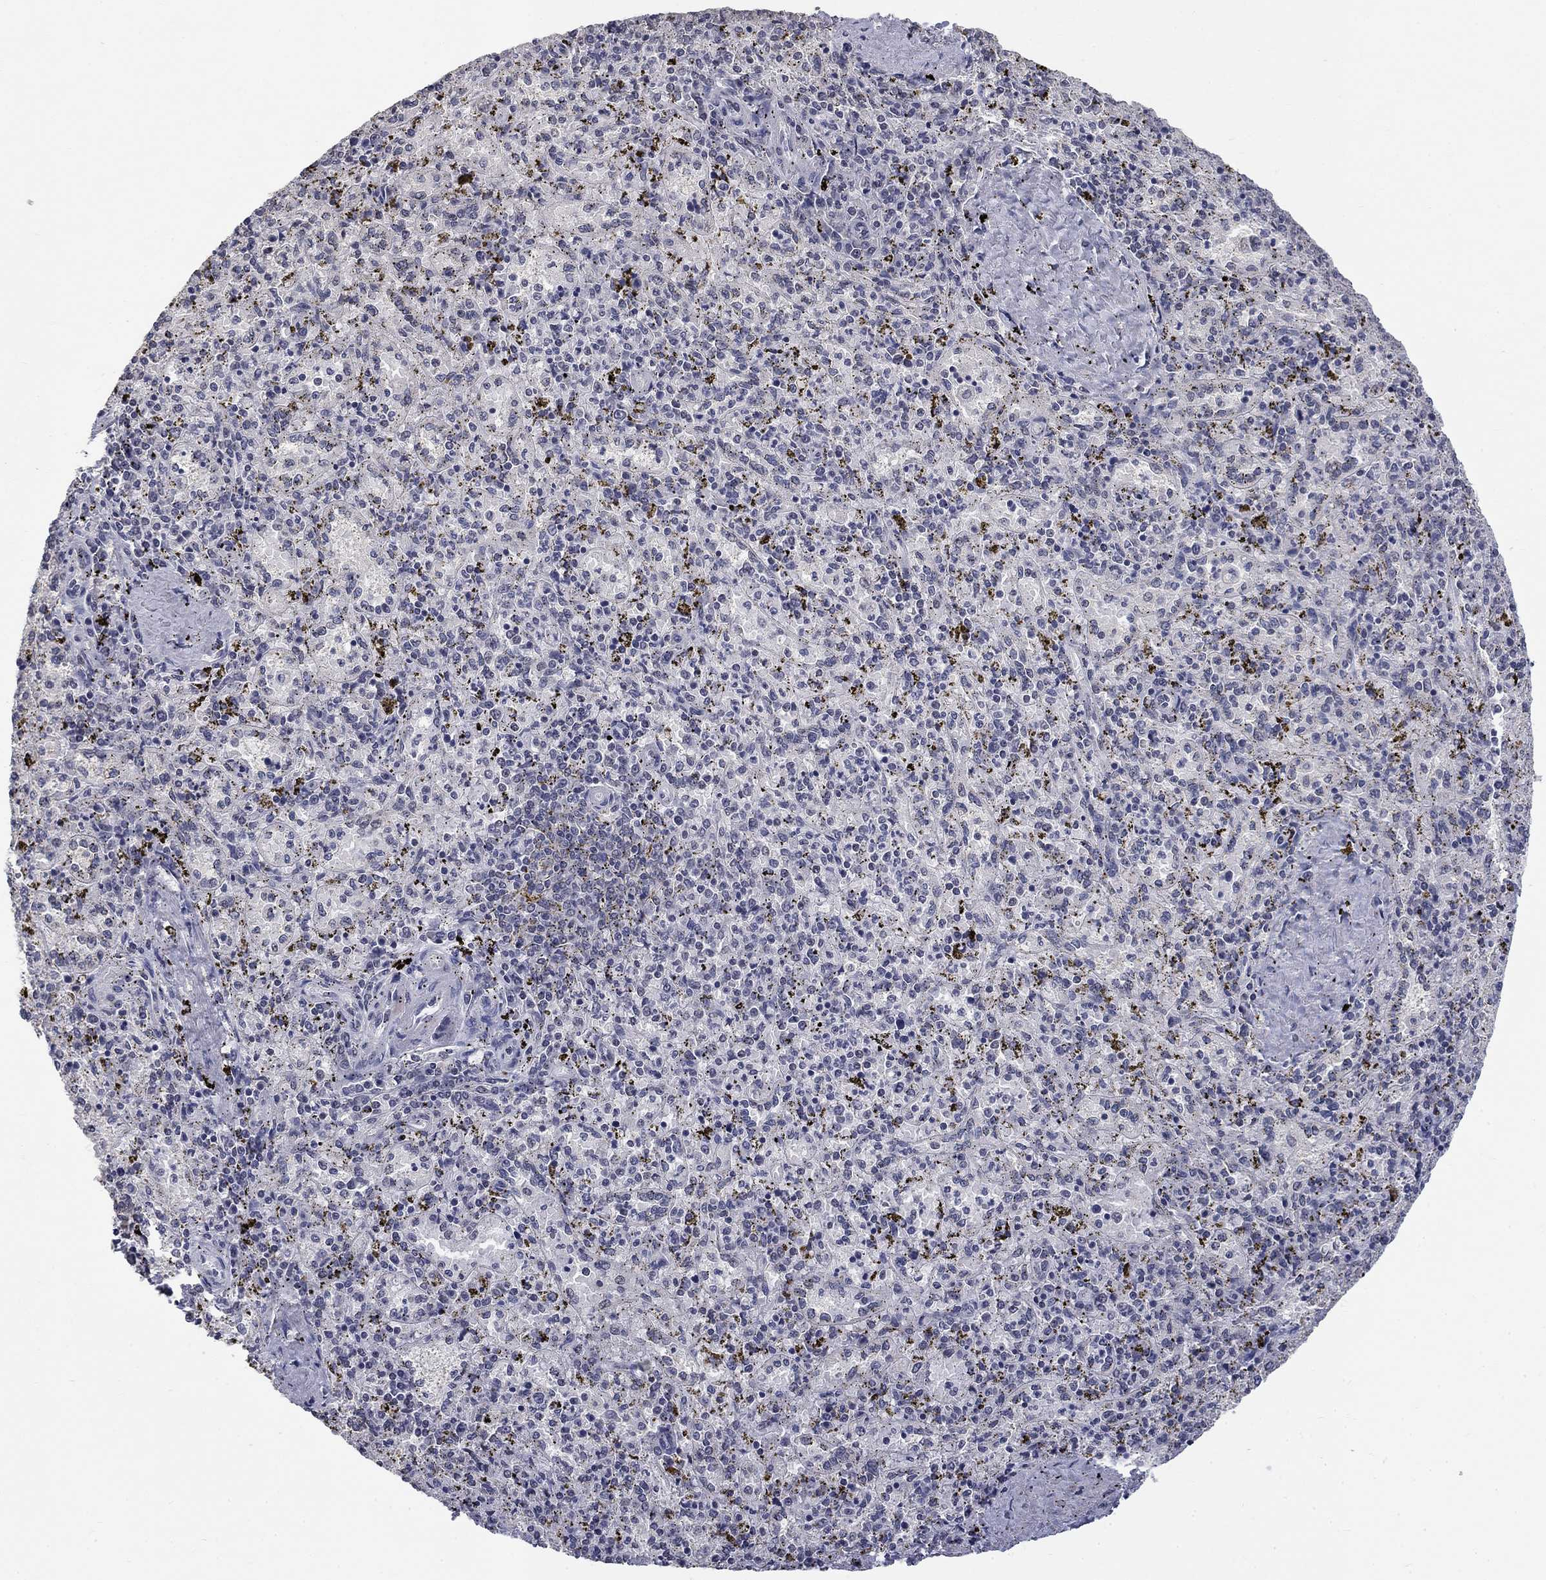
{"staining": {"intensity": "negative", "quantity": "none", "location": "none"}, "tissue": "spleen", "cell_type": "Cells in red pulp", "image_type": "normal", "snomed": [{"axis": "morphology", "description": "Normal tissue, NOS"}, {"axis": "topography", "description": "Spleen"}], "caption": "Image shows no significant protein expression in cells in red pulp of unremarkable spleen.", "gene": "SPATA33", "patient": {"sex": "female", "age": 50}}